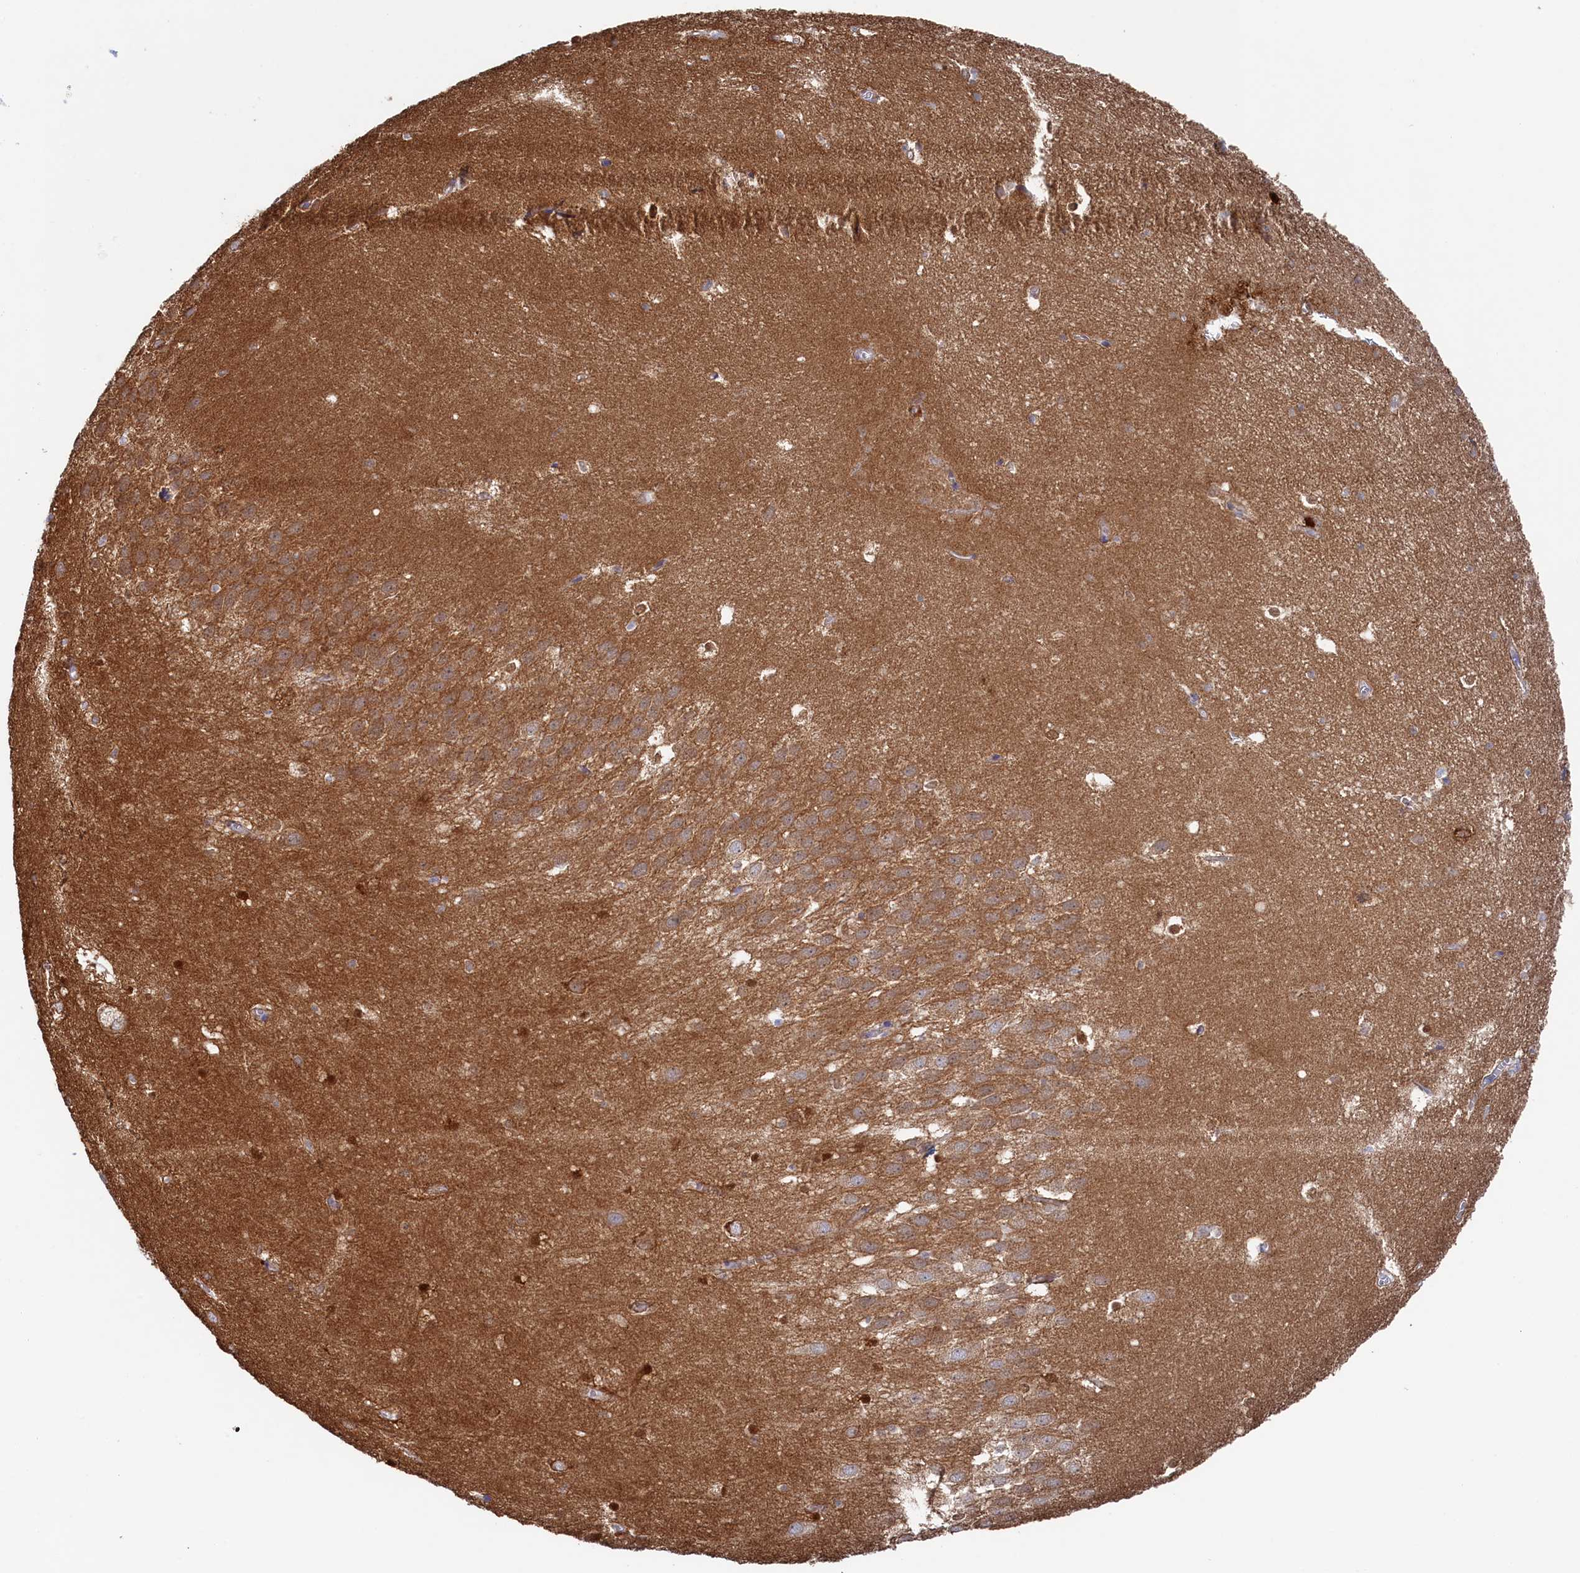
{"staining": {"intensity": "moderate", "quantity": "<25%", "location": "cytoplasmic/membranous"}, "tissue": "hippocampus", "cell_type": "Glial cells", "image_type": "normal", "snomed": [{"axis": "morphology", "description": "Normal tissue, NOS"}, {"axis": "topography", "description": "Hippocampus"}], "caption": "A high-resolution image shows immunohistochemistry (IHC) staining of normal hippocampus, which exhibits moderate cytoplasmic/membranous expression in about <25% of glial cells.", "gene": "TMOD2", "patient": {"sex": "female", "age": 64}}